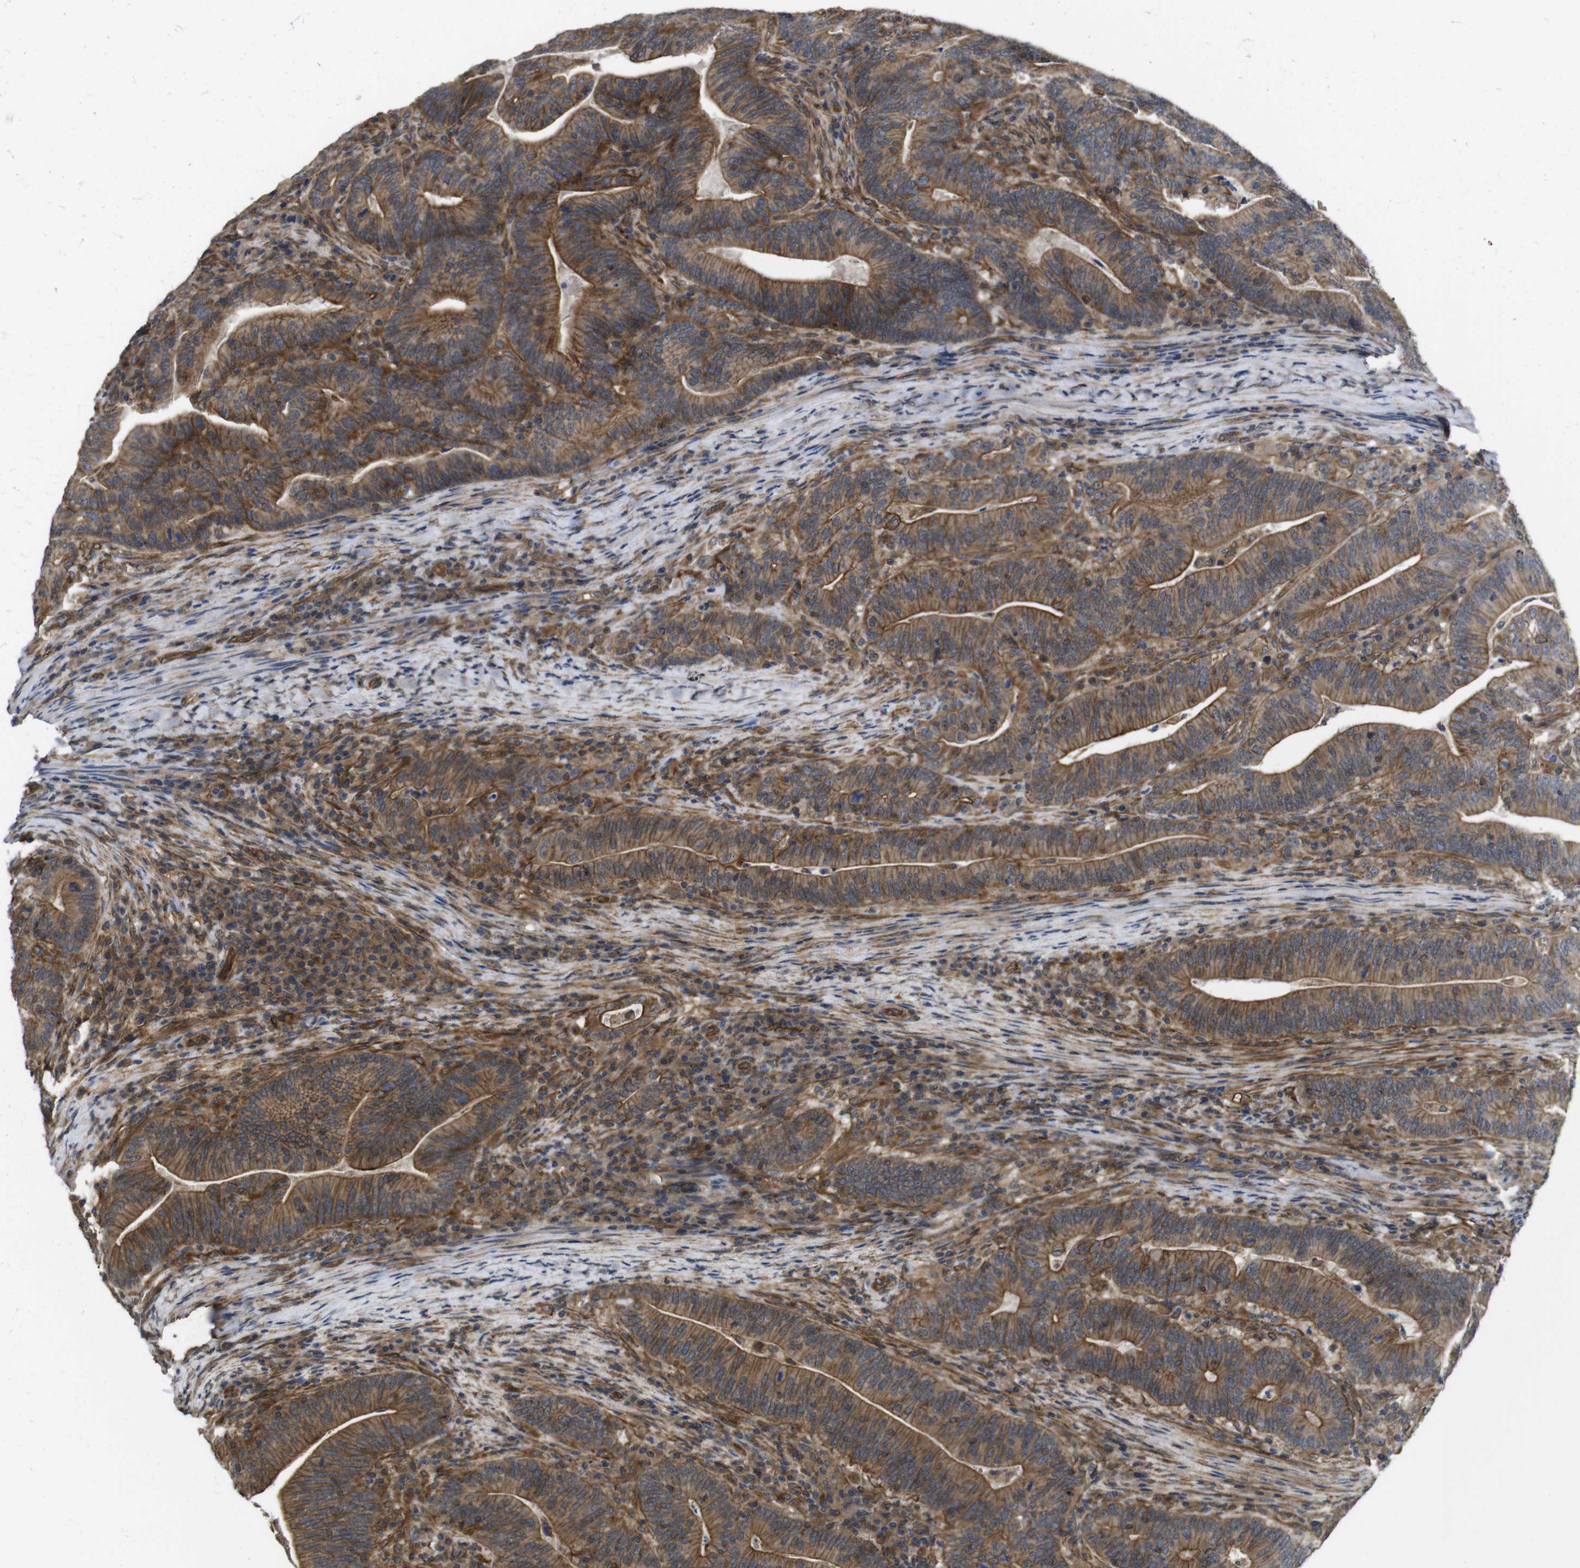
{"staining": {"intensity": "strong", "quantity": ">75%", "location": "cytoplasmic/membranous"}, "tissue": "colorectal cancer", "cell_type": "Tumor cells", "image_type": "cancer", "snomed": [{"axis": "morphology", "description": "Normal tissue, NOS"}, {"axis": "morphology", "description": "Adenocarcinoma, NOS"}, {"axis": "topography", "description": "Colon"}], "caption": "IHC staining of adenocarcinoma (colorectal), which reveals high levels of strong cytoplasmic/membranous expression in about >75% of tumor cells indicating strong cytoplasmic/membranous protein staining. The staining was performed using DAB (3,3'-diaminobenzidine) (brown) for protein detection and nuclei were counterstained in hematoxylin (blue).", "gene": "ZDHHC5", "patient": {"sex": "female", "age": 66}}